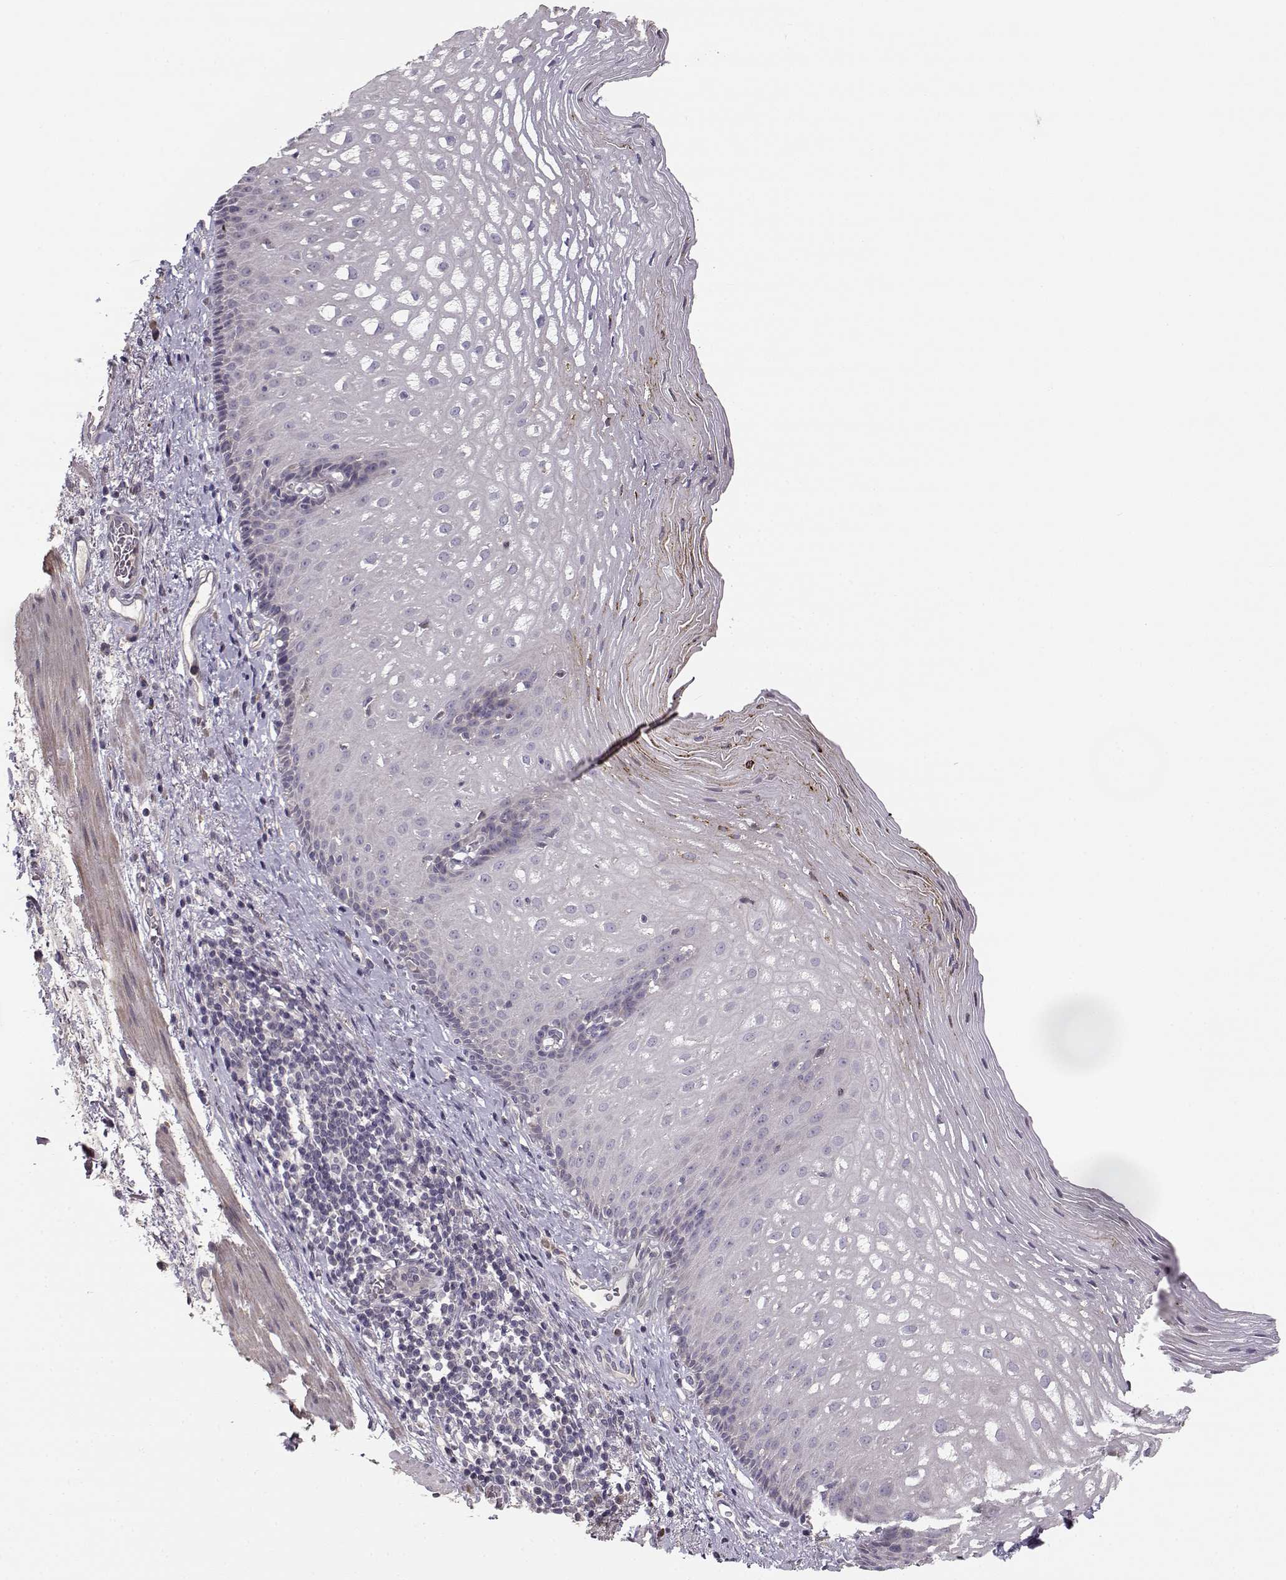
{"staining": {"intensity": "negative", "quantity": "none", "location": "none"}, "tissue": "esophagus", "cell_type": "Squamous epithelial cells", "image_type": "normal", "snomed": [{"axis": "morphology", "description": "Normal tissue, NOS"}, {"axis": "topography", "description": "Esophagus"}], "caption": "Immunohistochemistry of benign human esophagus exhibits no expression in squamous epithelial cells.", "gene": "ENTPD8", "patient": {"sex": "male", "age": 76}}